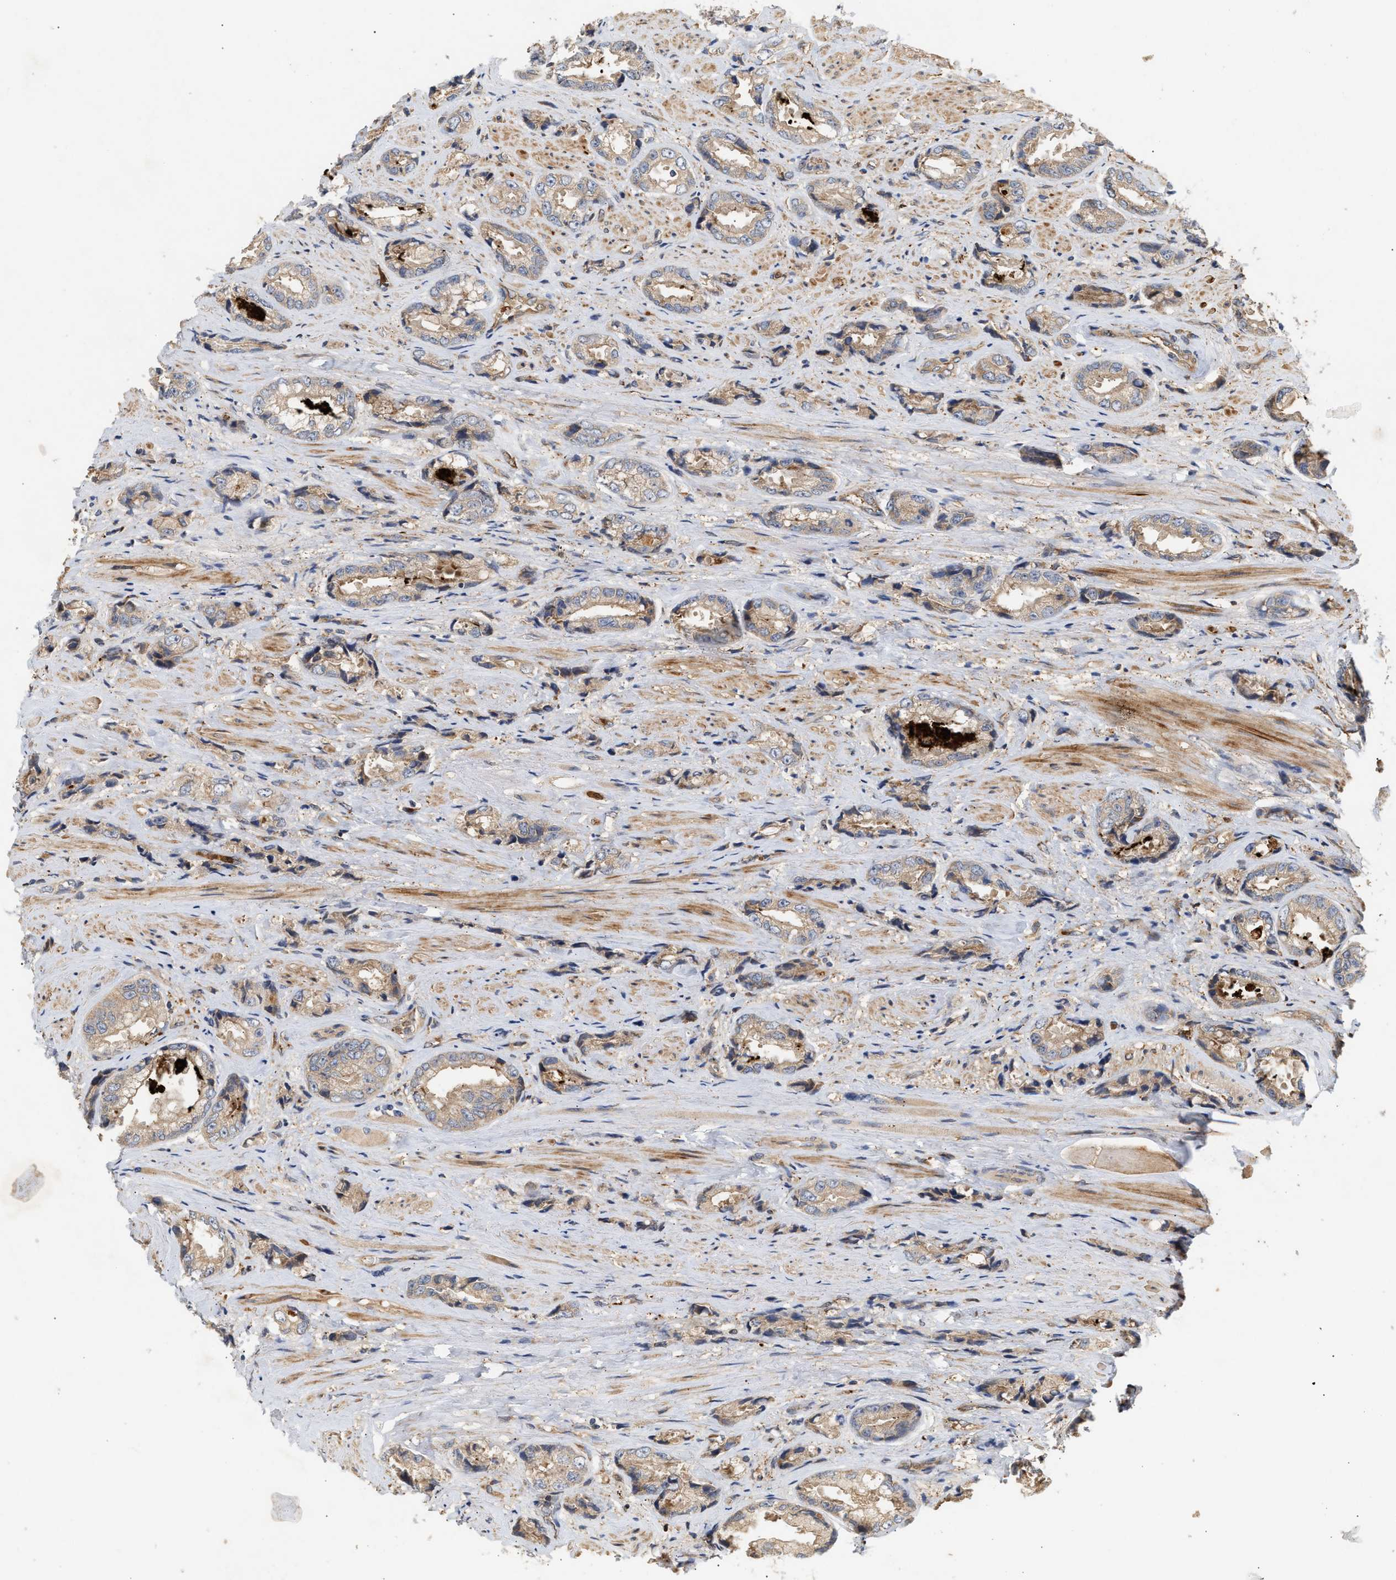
{"staining": {"intensity": "weak", "quantity": ">75%", "location": "cytoplasmic/membranous"}, "tissue": "prostate cancer", "cell_type": "Tumor cells", "image_type": "cancer", "snomed": [{"axis": "morphology", "description": "Adenocarcinoma, High grade"}, {"axis": "topography", "description": "Prostate"}], "caption": "Protein expression analysis of human prostate cancer (high-grade adenocarcinoma) reveals weak cytoplasmic/membranous staining in about >75% of tumor cells. (DAB = brown stain, brightfield microscopy at high magnification).", "gene": "PLCD1", "patient": {"sex": "male", "age": 61}}